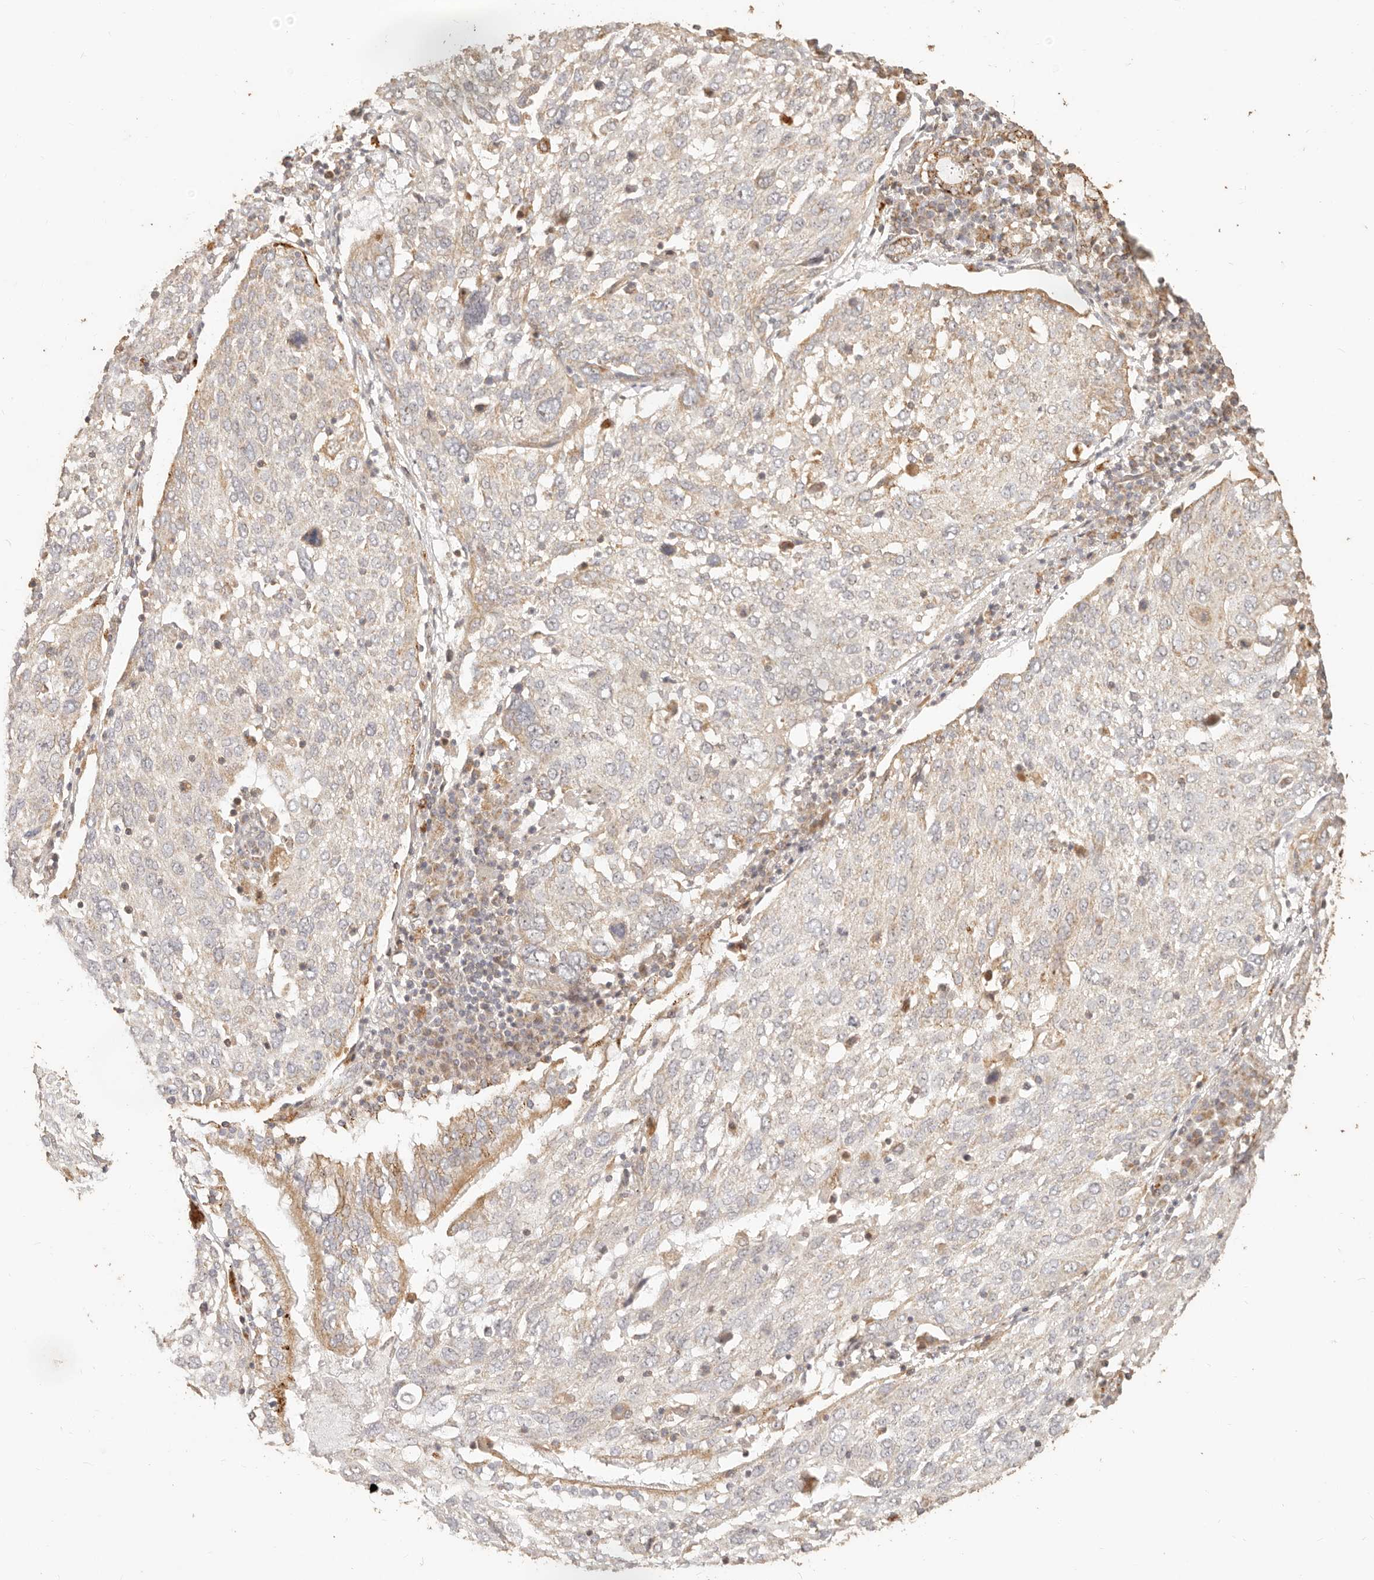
{"staining": {"intensity": "weak", "quantity": "<25%", "location": "cytoplasmic/membranous"}, "tissue": "lung cancer", "cell_type": "Tumor cells", "image_type": "cancer", "snomed": [{"axis": "morphology", "description": "Squamous cell carcinoma, NOS"}, {"axis": "topography", "description": "Lung"}], "caption": "This image is of lung cancer stained with immunohistochemistry (IHC) to label a protein in brown with the nuclei are counter-stained blue. There is no positivity in tumor cells.", "gene": "PTPN22", "patient": {"sex": "male", "age": 65}}